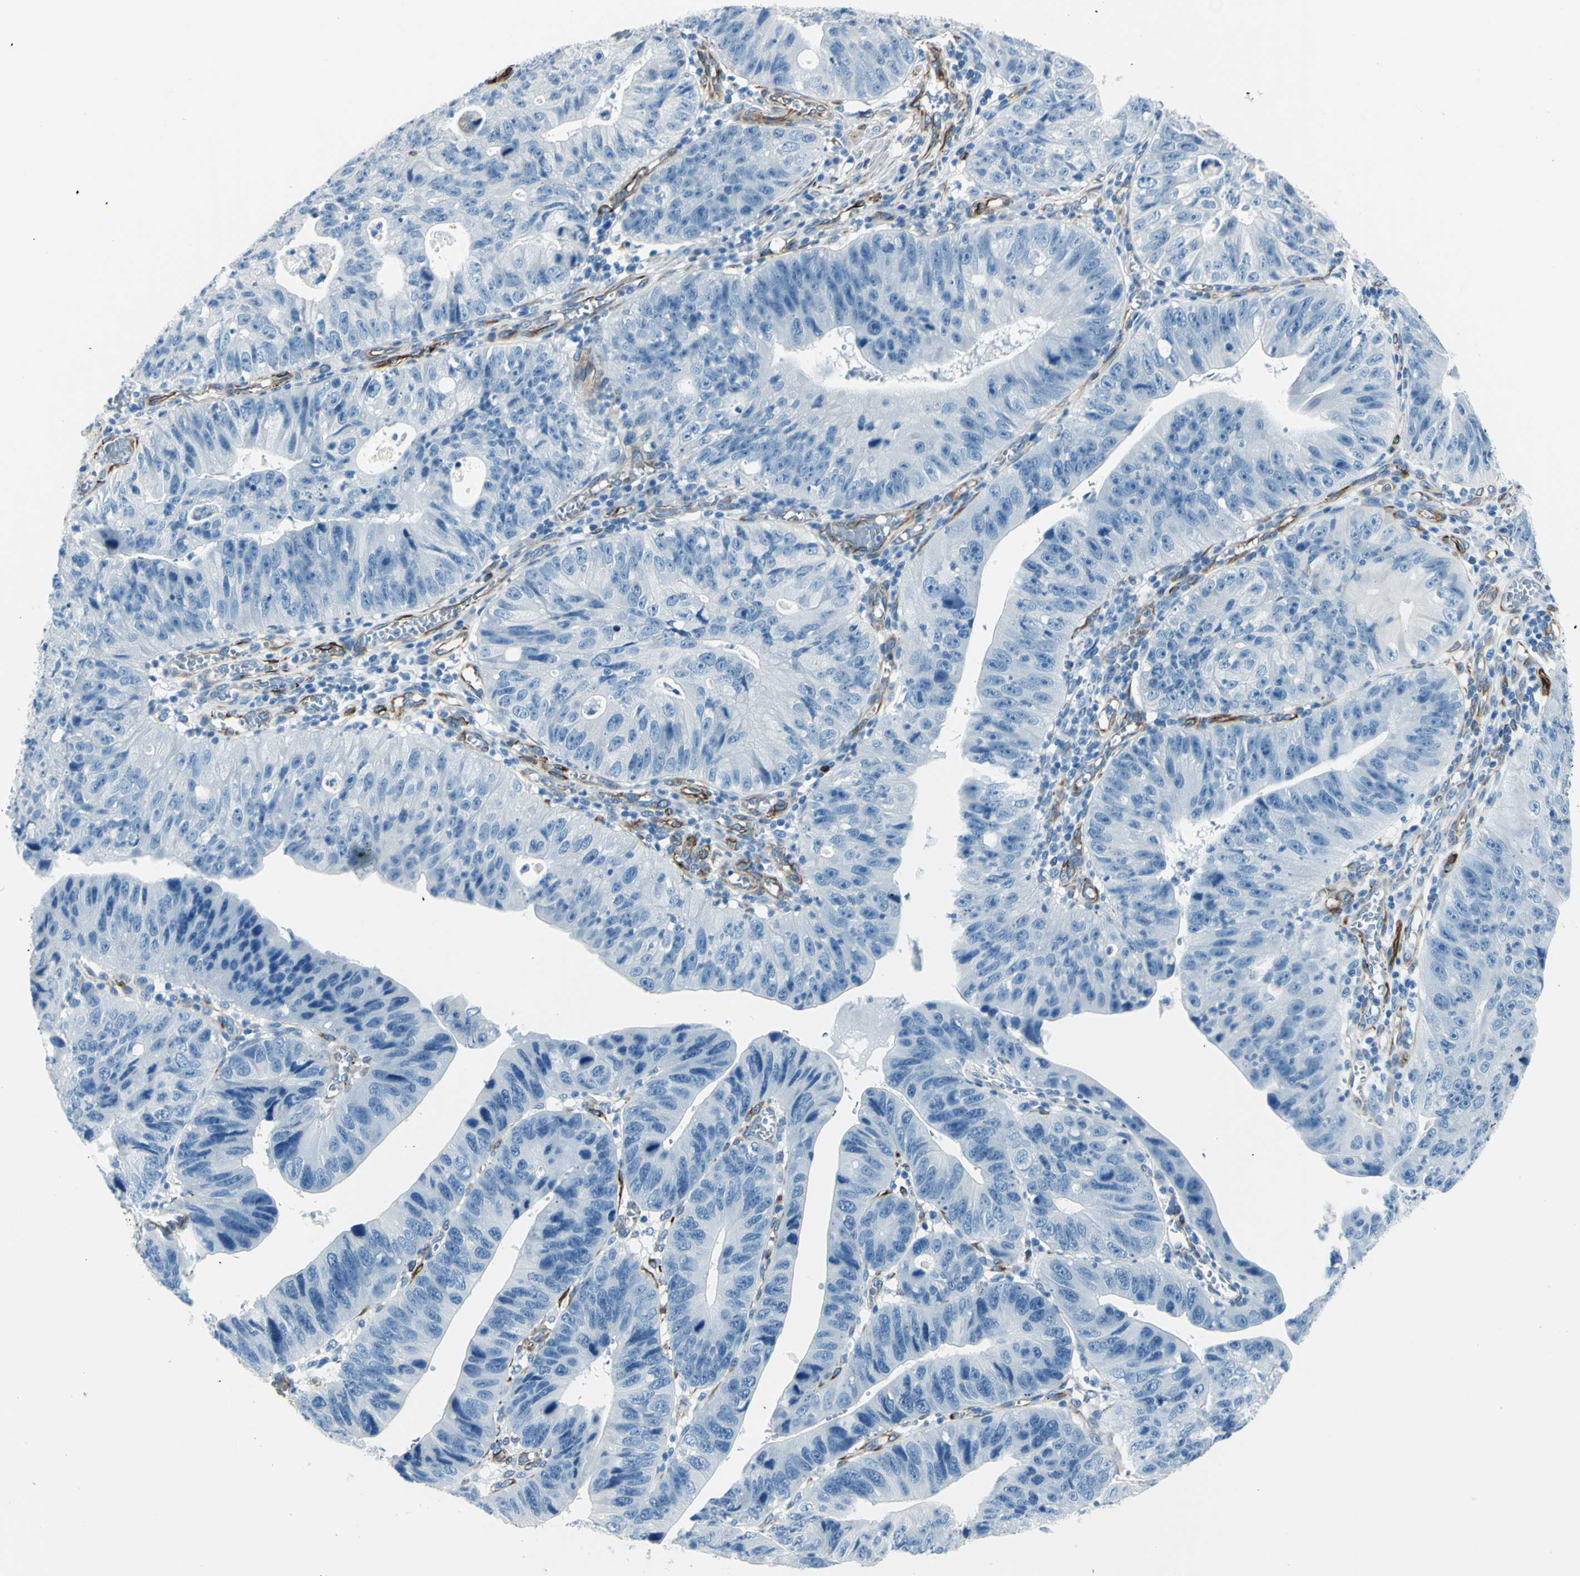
{"staining": {"intensity": "negative", "quantity": "none", "location": "none"}, "tissue": "stomach cancer", "cell_type": "Tumor cells", "image_type": "cancer", "snomed": [{"axis": "morphology", "description": "Adenocarcinoma, NOS"}, {"axis": "topography", "description": "Stomach"}], "caption": "High power microscopy micrograph of an immunohistochemistry micrograph of stomach adenocarcinoma, revealing no significant staining in tumor cells.", "gene": "PTH2R", "patient": {"sex": "male", "age": 59}}